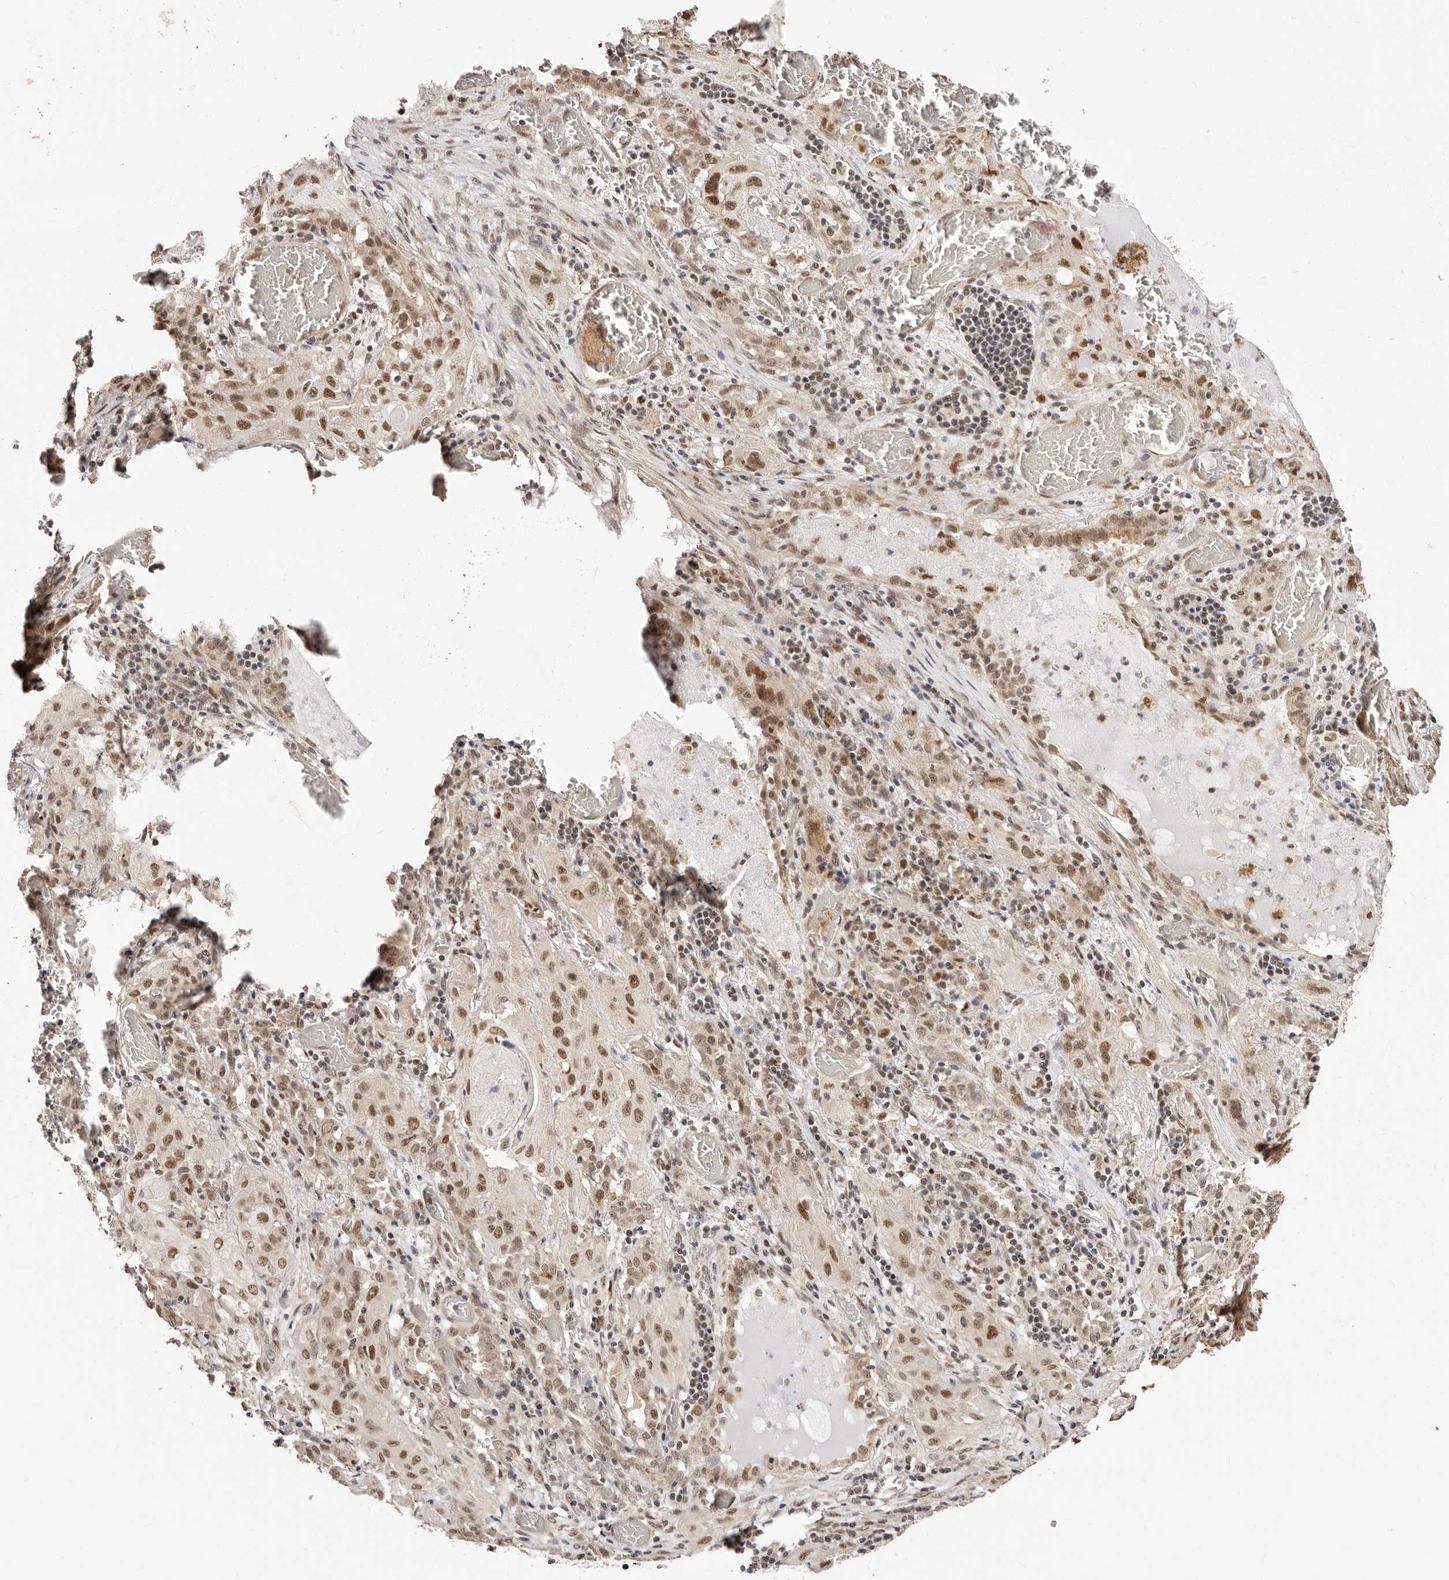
{"staining": {"intensity": "moderate", "quantity": ">75%", "location": "nuclear"}, "tissue": "lung cancer", "cell_type": "Tumor cells", "image_type": "cancer", "snomed": [{"axis": "morphology", "description": "Squamous cell carcinoma, NOS"}, {"axis": "topography", "description": "Lung"}], "caption": "The micrograph demonstrates staining of lung cancer, revealing moderate nuclear protein positivity (brown color) within tumor cells.", "gene": "CTNNBL1", "patient": {"sex": "female", "age": 47}}